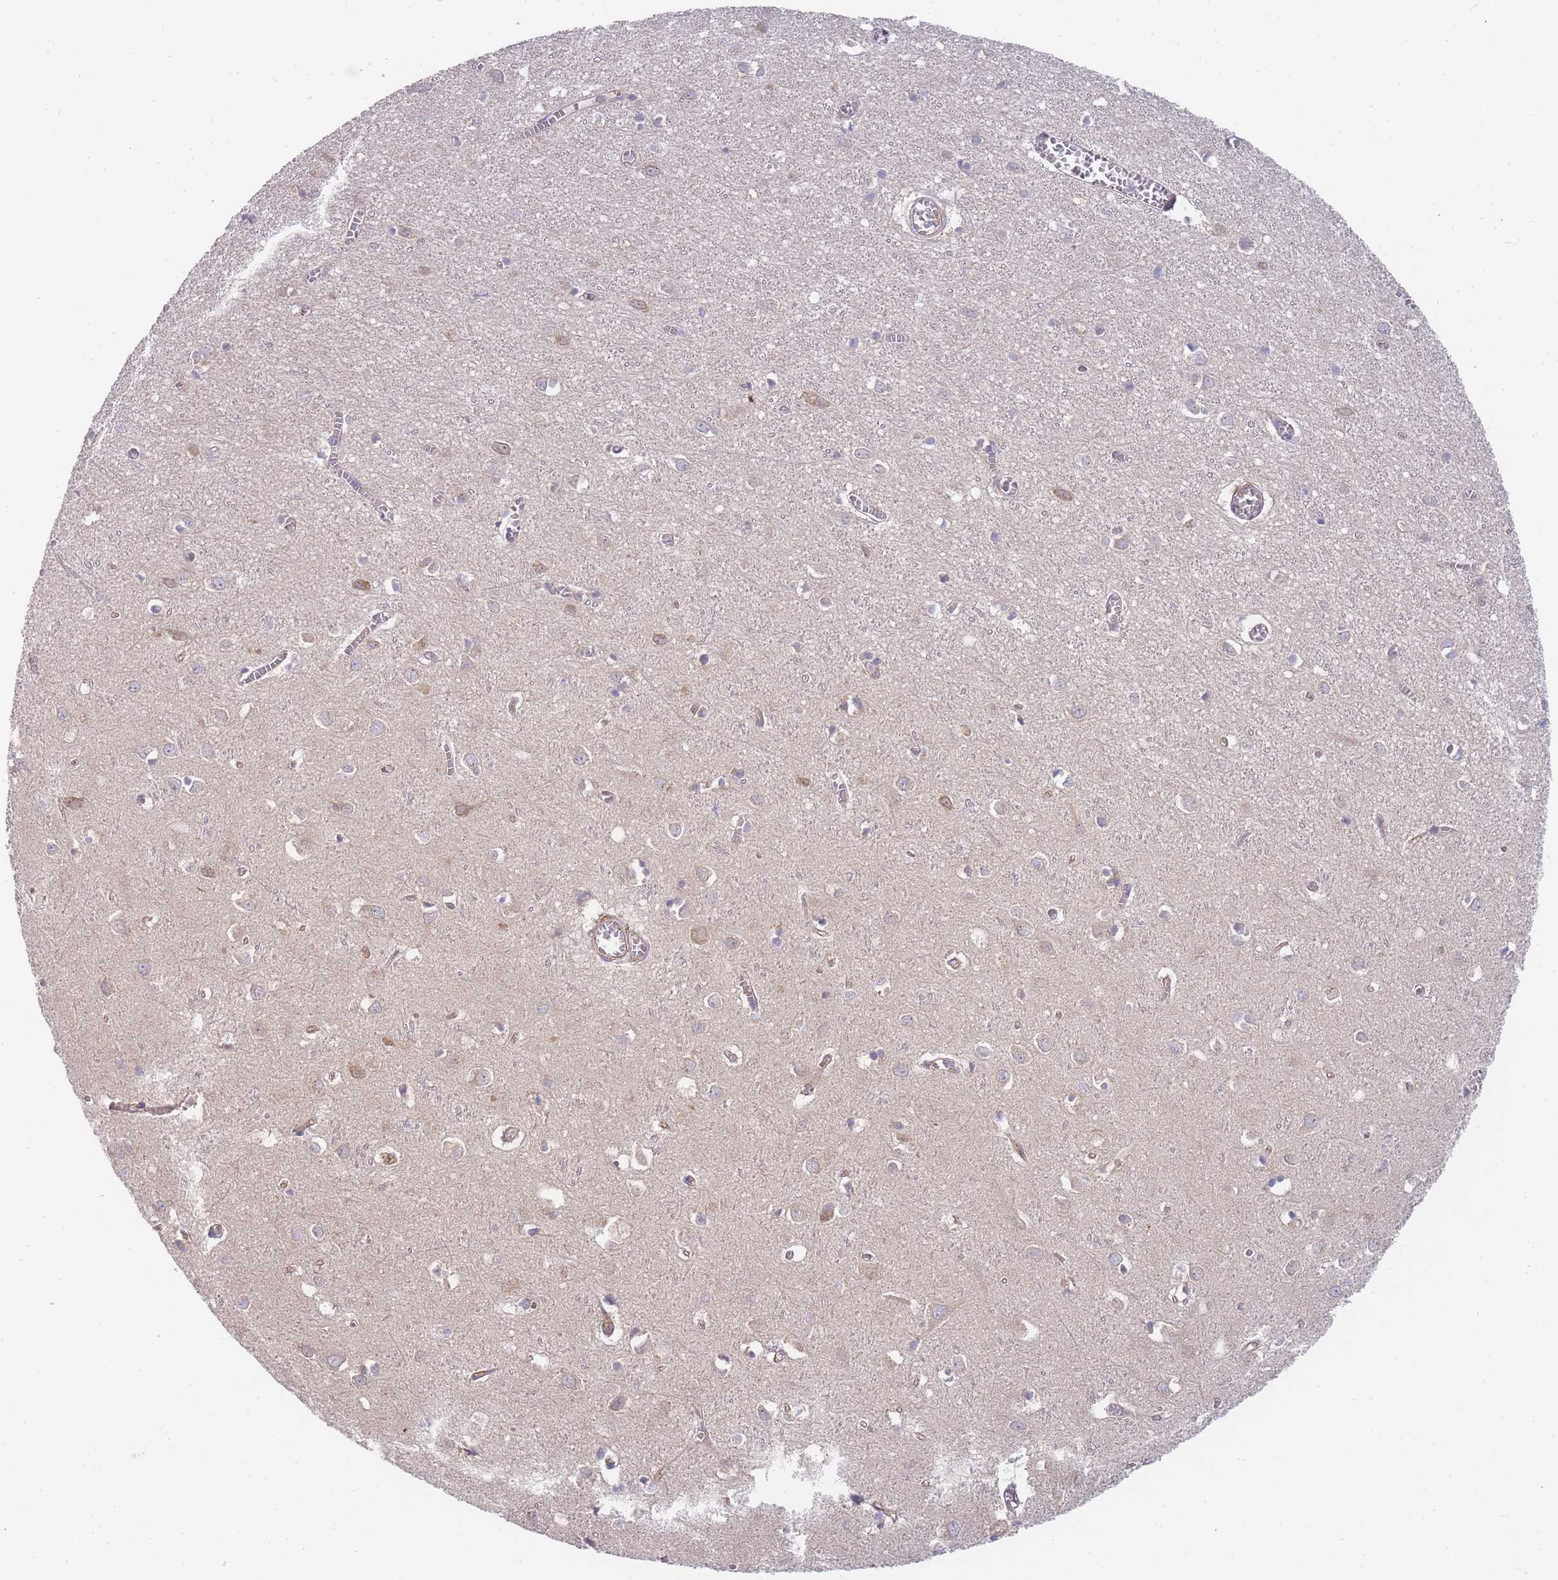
{"staining": {"intensity": "weak", "quantity": ">75%", "location": "cytoplasmic/membranous"}, "tissue": "cerebral cortex", "cell_type": "Endothelial cells", "image_type": "normal", "snomed": [{"axis": "morphology", "description": "Normal tissue, NOS"}, {"axis": "topography", "description": "Cerebral cortex"}], "caption": "Cerebral cortex stained with DAB (3,3'-diaminobenzidine) immunohistochemistry (IHC) demonstrates low levels of weak cytoplasmic/membranous positivity in approximately >75% of endothelial cells.", "gene": "MRPS18B", "patient": {"sex": "female", "age": 64}}